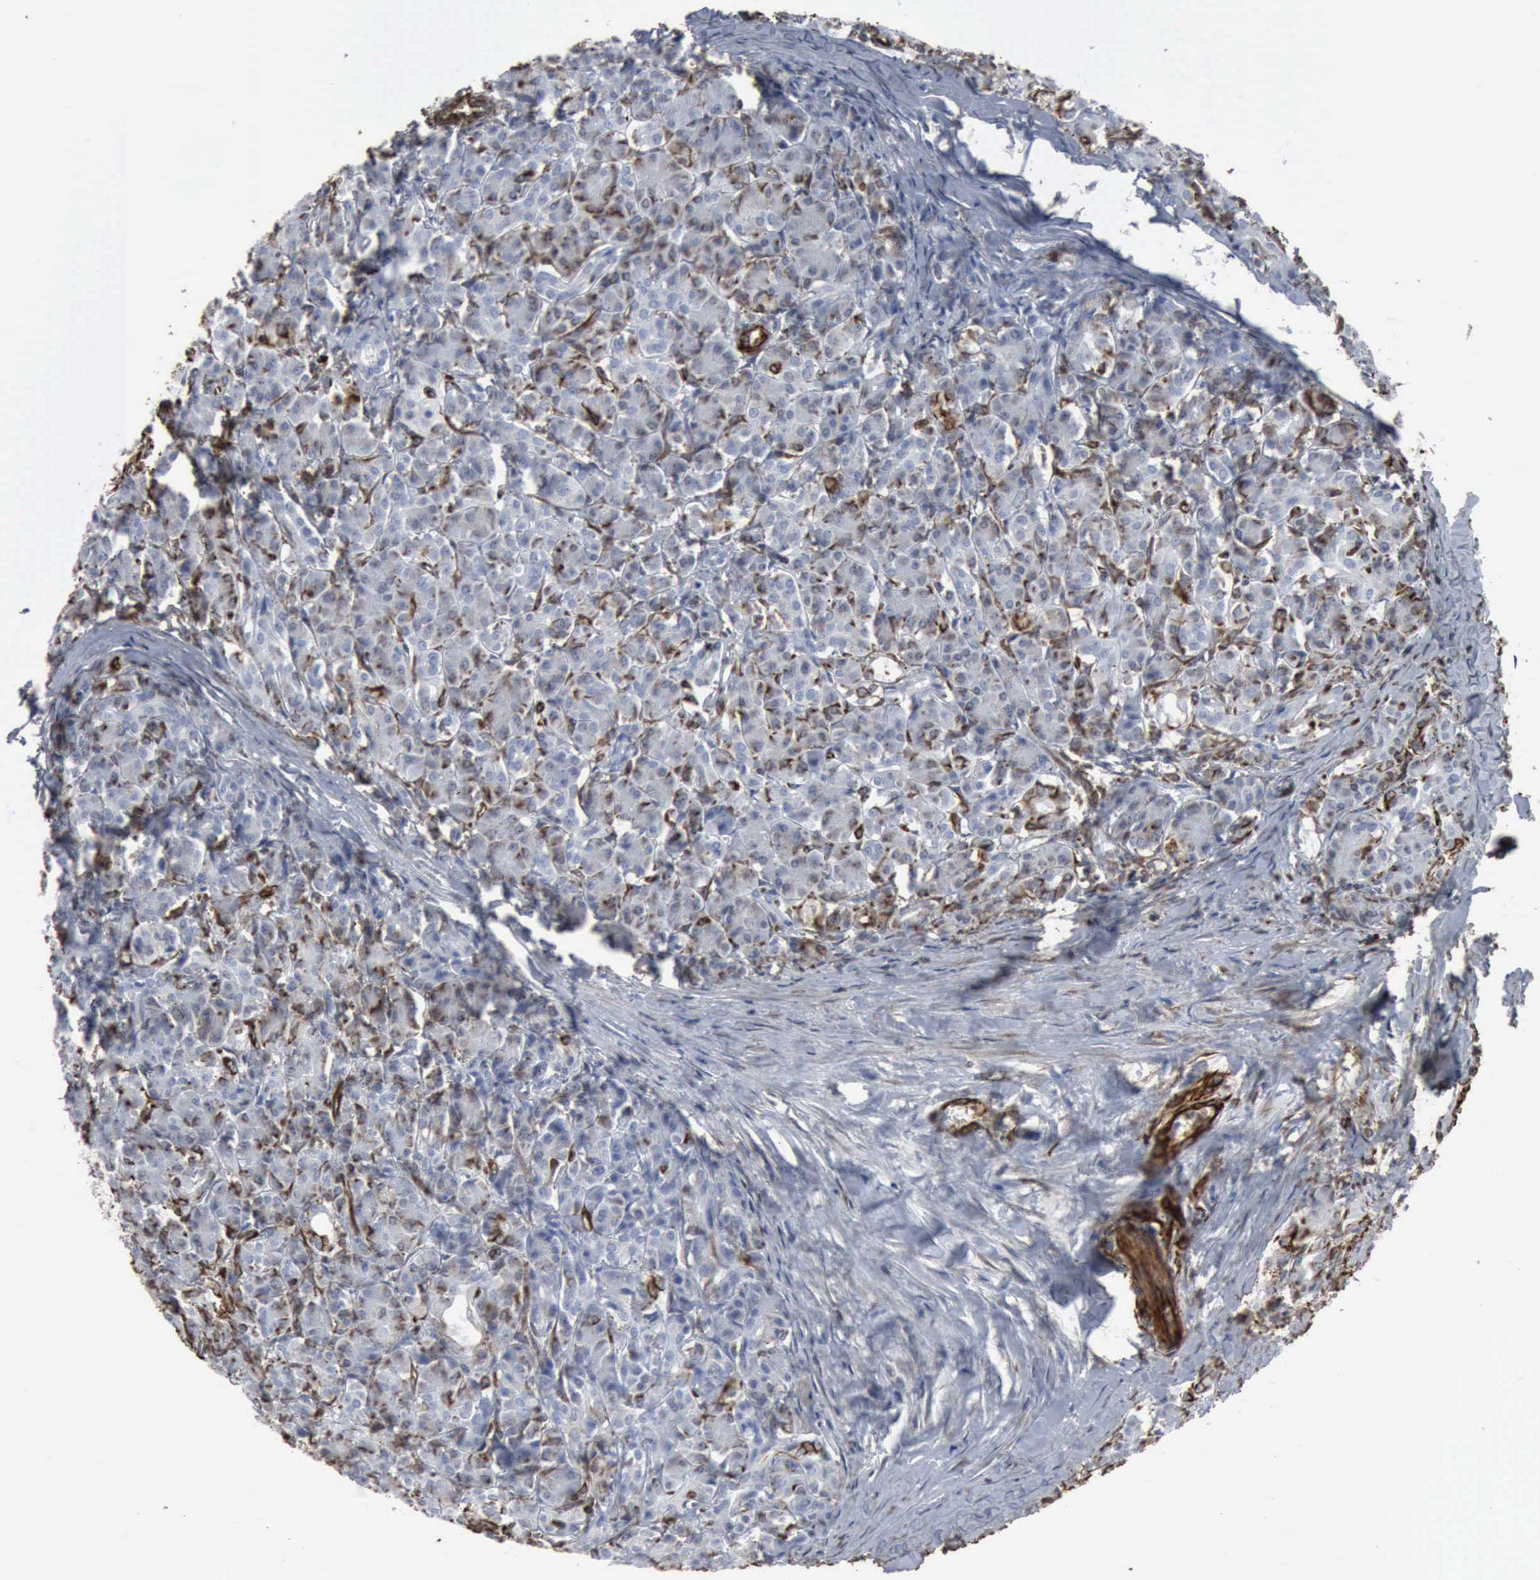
{"staining": {"intensity": "negative", "quantity": "none", "location": "none"}, "tissue": "pancreas", "cell_type": "Exocrine glandular cells", "image_type": "normal", "snomed": [{"axis": "morphology", "description": "Normal tissue, NOS"}, {"axis": "topography", "description": "Lymph node"}, {"axis": "topography", "description": "Pancreas"}], "caption": "Exocrine glandular cells show no significant staining in unremarkable pancreas. (Stains: DAB immunohistochemistry with hematoxylin counter stain, Microscopy: brightfield microscopy at high magnification).", "gene": "CCNE1", "patient": {"sex": "male", "age": 59}}